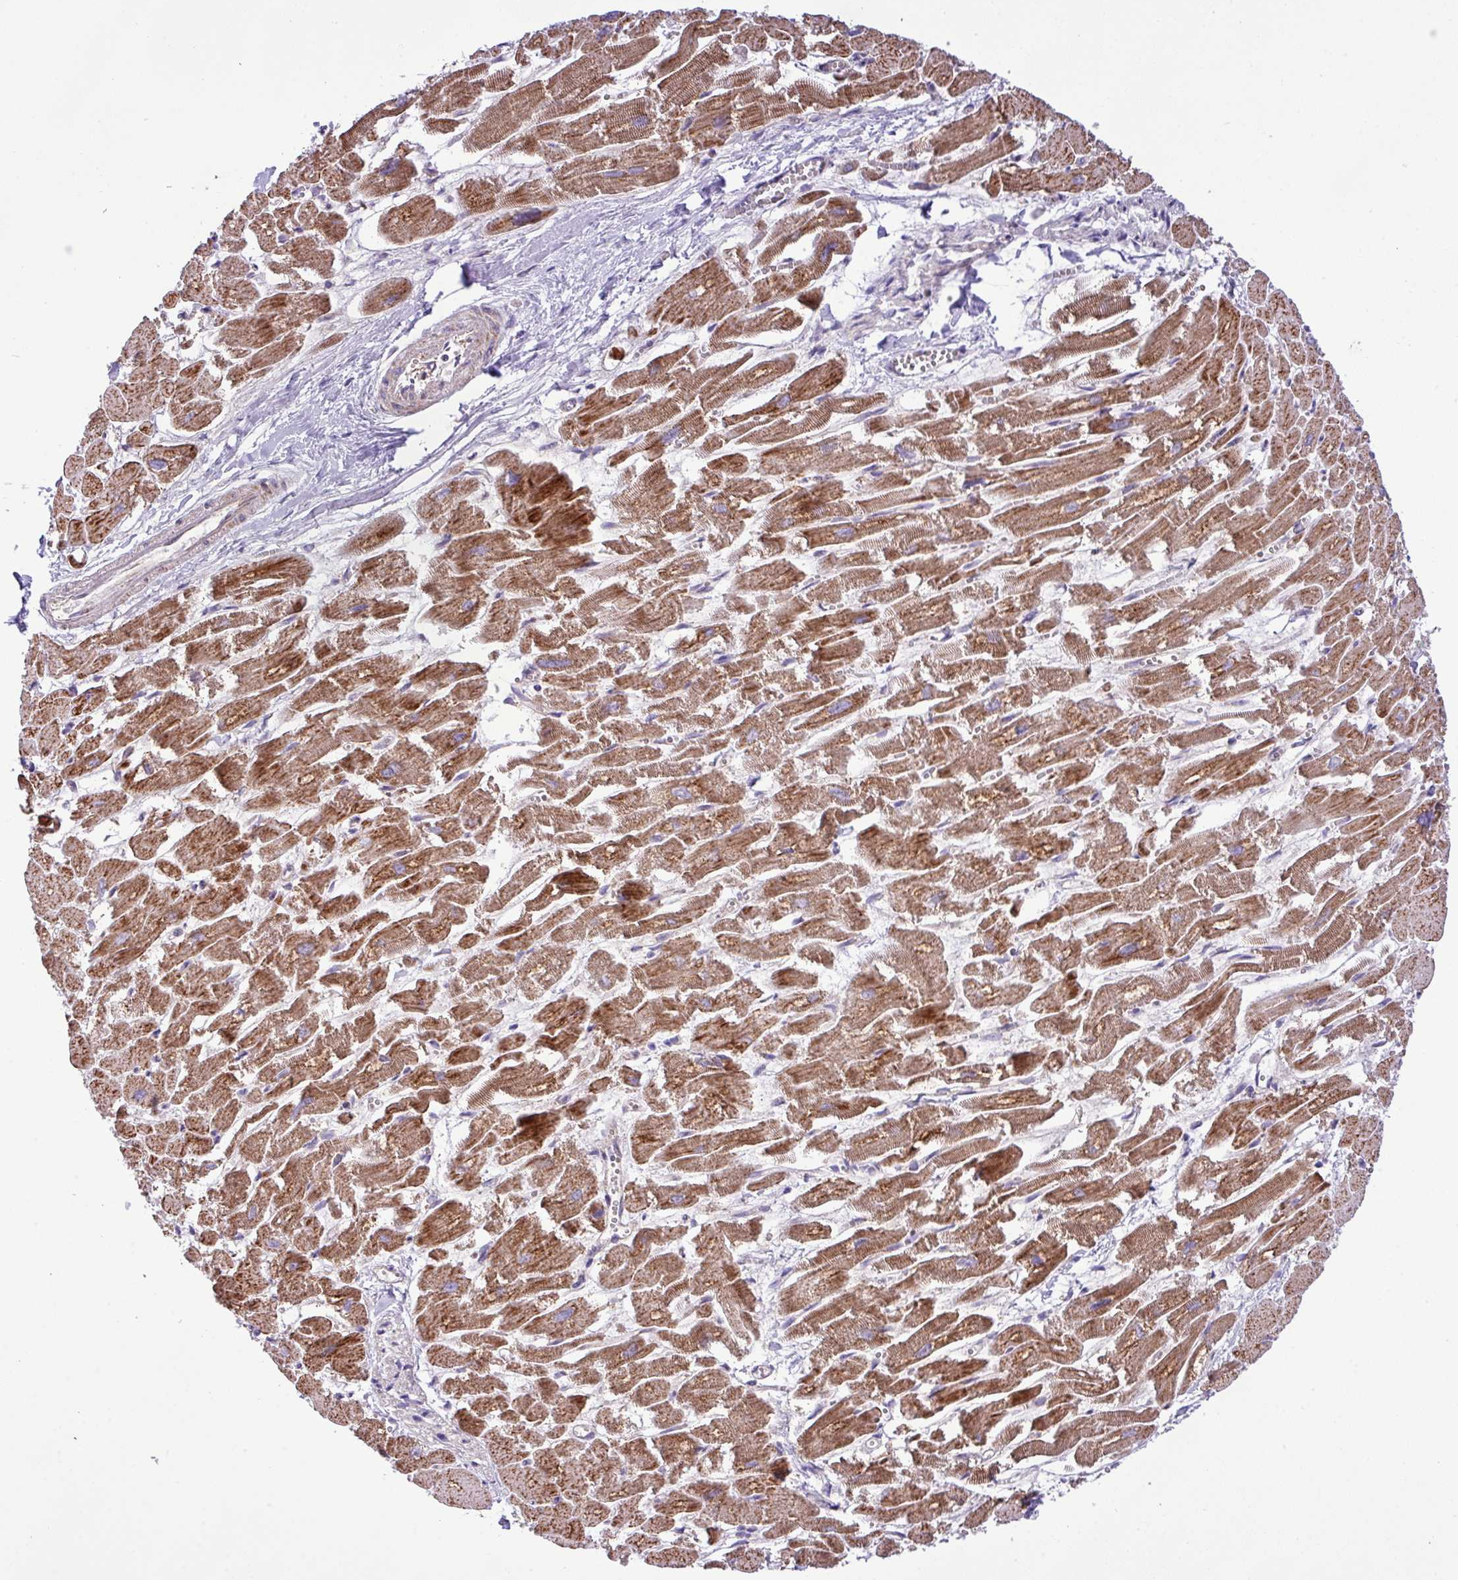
{"staining": {"intensity": "strong", "quantity": ">75%", "location": "cytoplasmic/membranous"}, "tissue": "heart muscle", "cell_type": "Cardiomyocytes", "image_type": "normal", "snomed": [{"axis": "morphology", "description": "Normal tissue, NOS"}, {"axis": "topography", "description": "Heart"}], "caption": "Heart muscle stained with DAB immunohistochemistry shows high levels of strong cytoplasmic/membranous positivity in approximately >75% of cardiomyocytes. (brown staining indicates protein expression, while blue staining denotes nuclei).", "gene": "B3GNT9", "patient": {"sex": "male", "age": 54}}